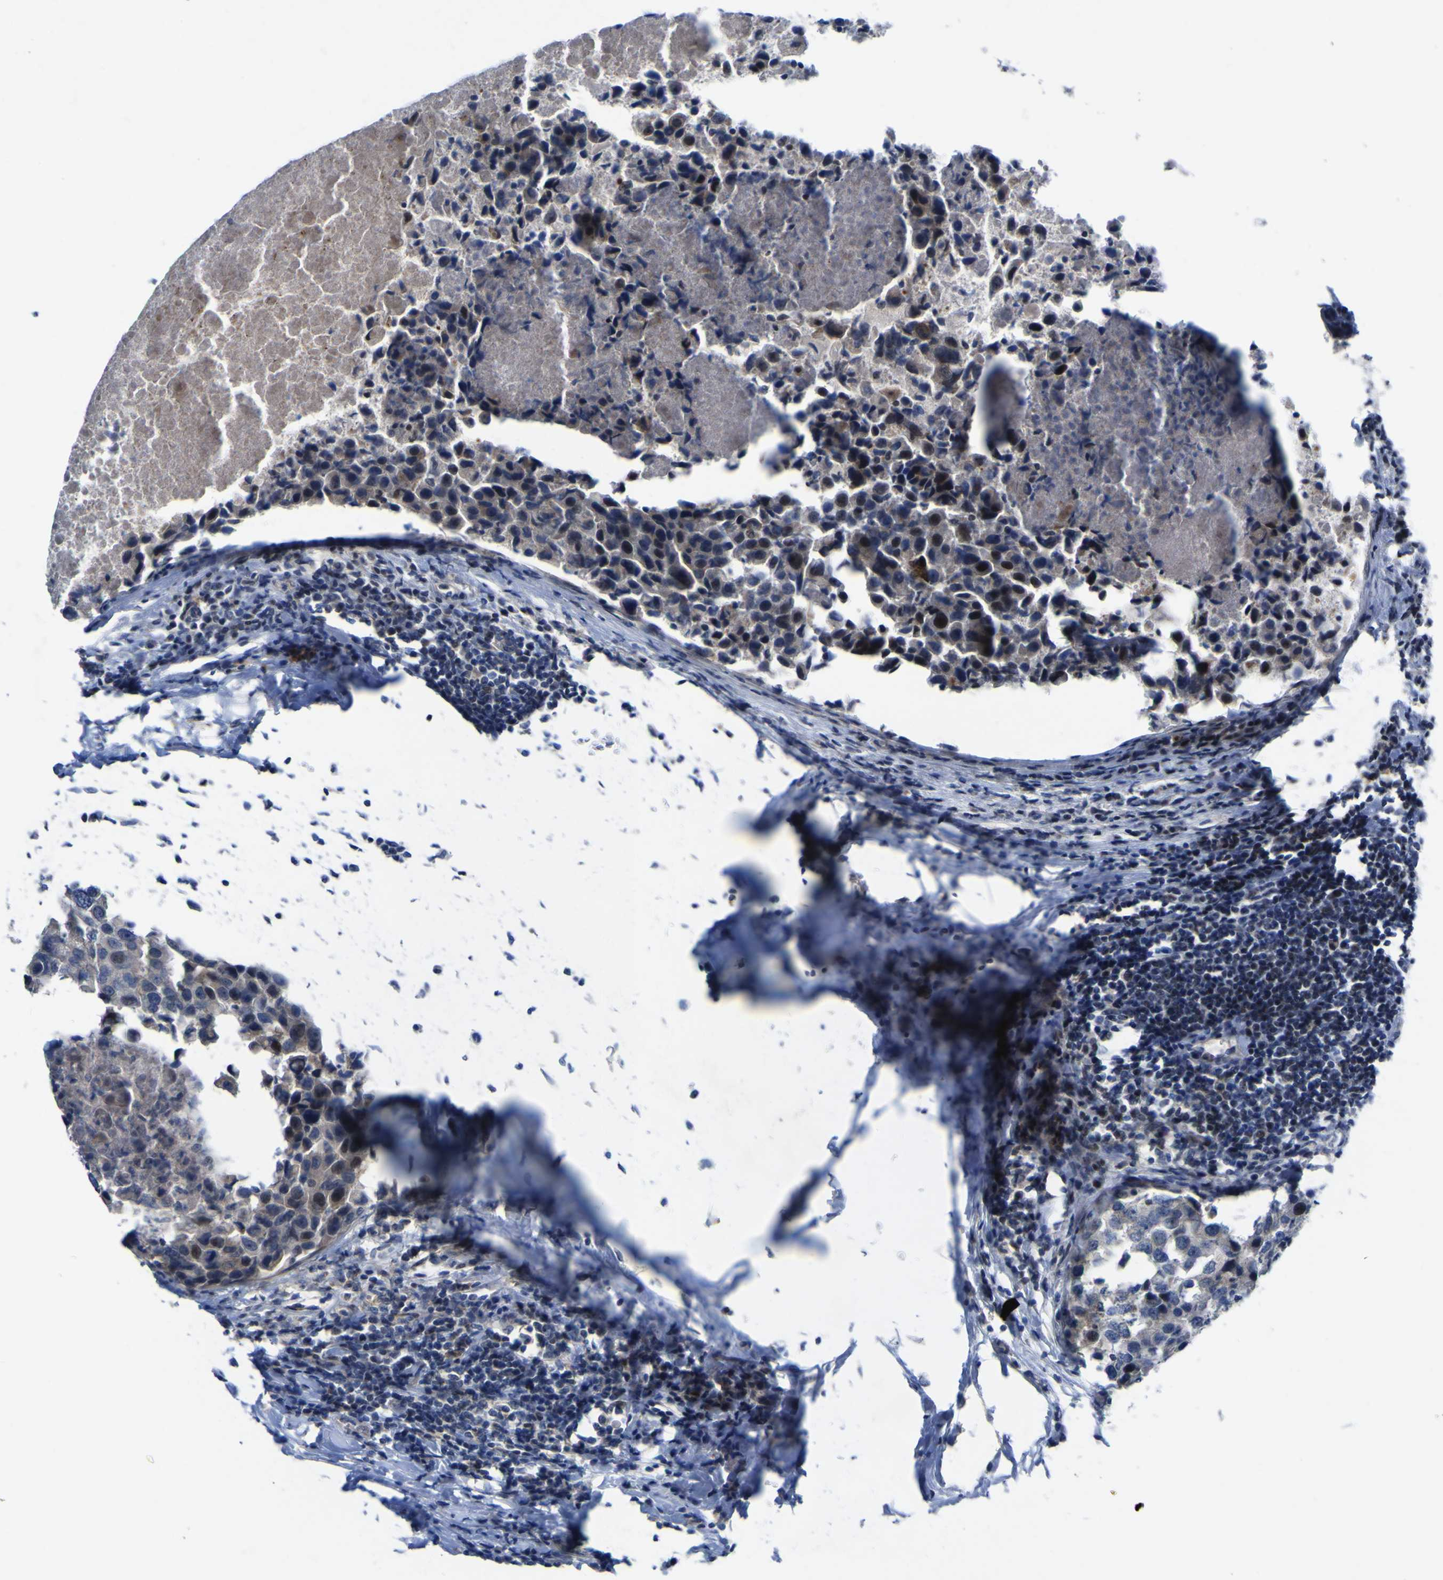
{"staining": {"intensity": "weak", "quantity": "<25%", "location": "cytoplasmic/membranous"}, "tissue": "breast cancer", "cell_type": "Tumor cells", "image_type": "cancer", "snomed": [{"axis": "morphology", "description": "Duct carcinoma"}, {"axis": "topography", "description": "Breast"}], "caption": "This histopathology image is of intraductal carcinoma (breast) stained with immunohistochemistry to label a protein in brown with the nuclei are counter-stained blue. There is no expression in tumor cells.", "gene": "NAV1", "patient": {"sex": "female", "age": 27}}